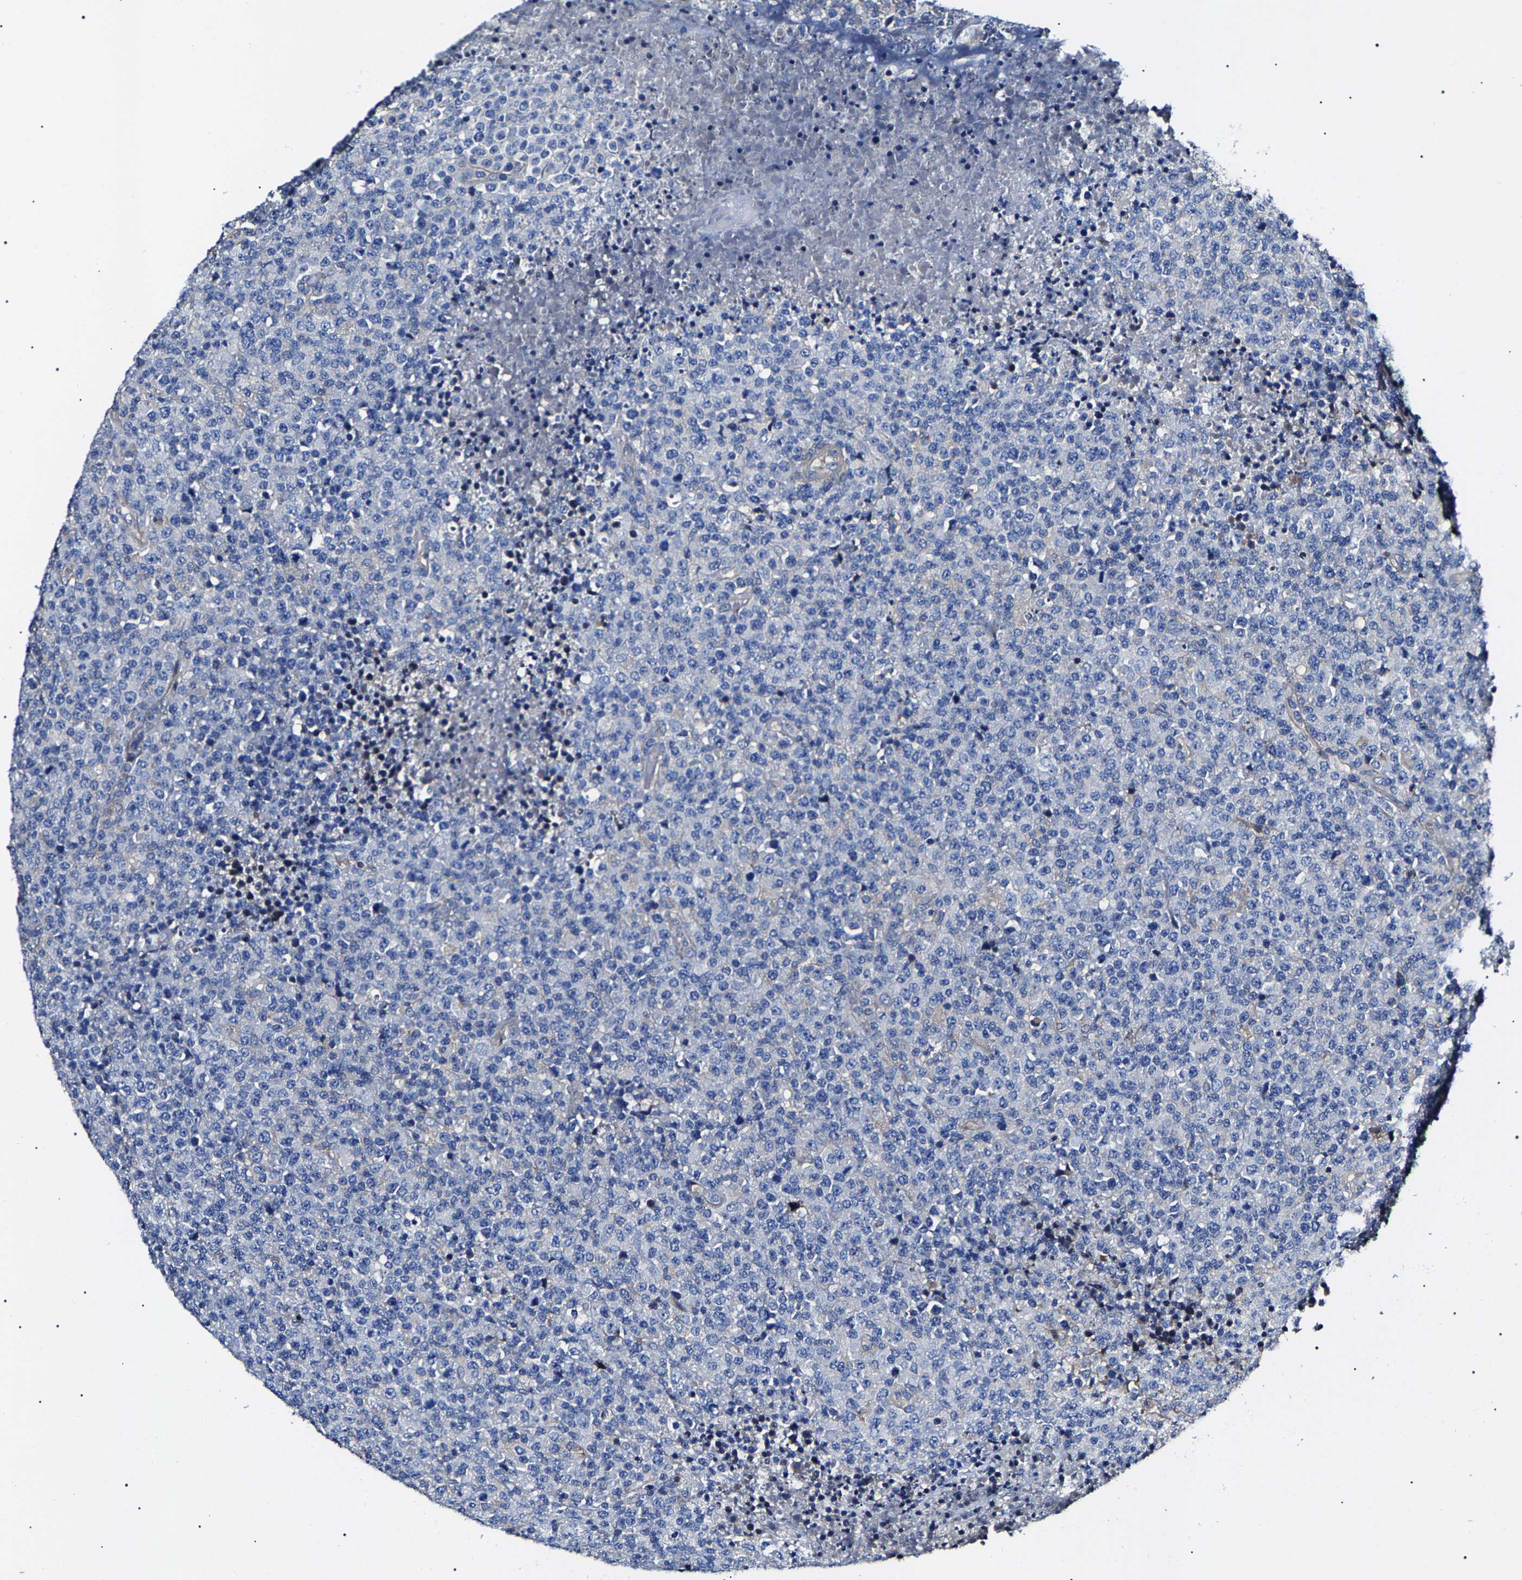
{"staining": {"intensity": "negative", "quantity": "none", "location": "none"}, "tissue": "lymphoma", "cell_type": "Tumor cells", "image_type": "cancer", "snomed": [{"axis": "morphology", "description": "Malignant lymphoma, non-Hodgkin's type, High grade"}, {"axis": "topography", "description": "Lymph node"}], "caption": "High power microscopy image of an immunohistochemistry photomicrograph of lymphoma, revealing no significant staining in tumor cells.", "gene": "KLHL42", "patient": {"sex": "male", "age": 13}}